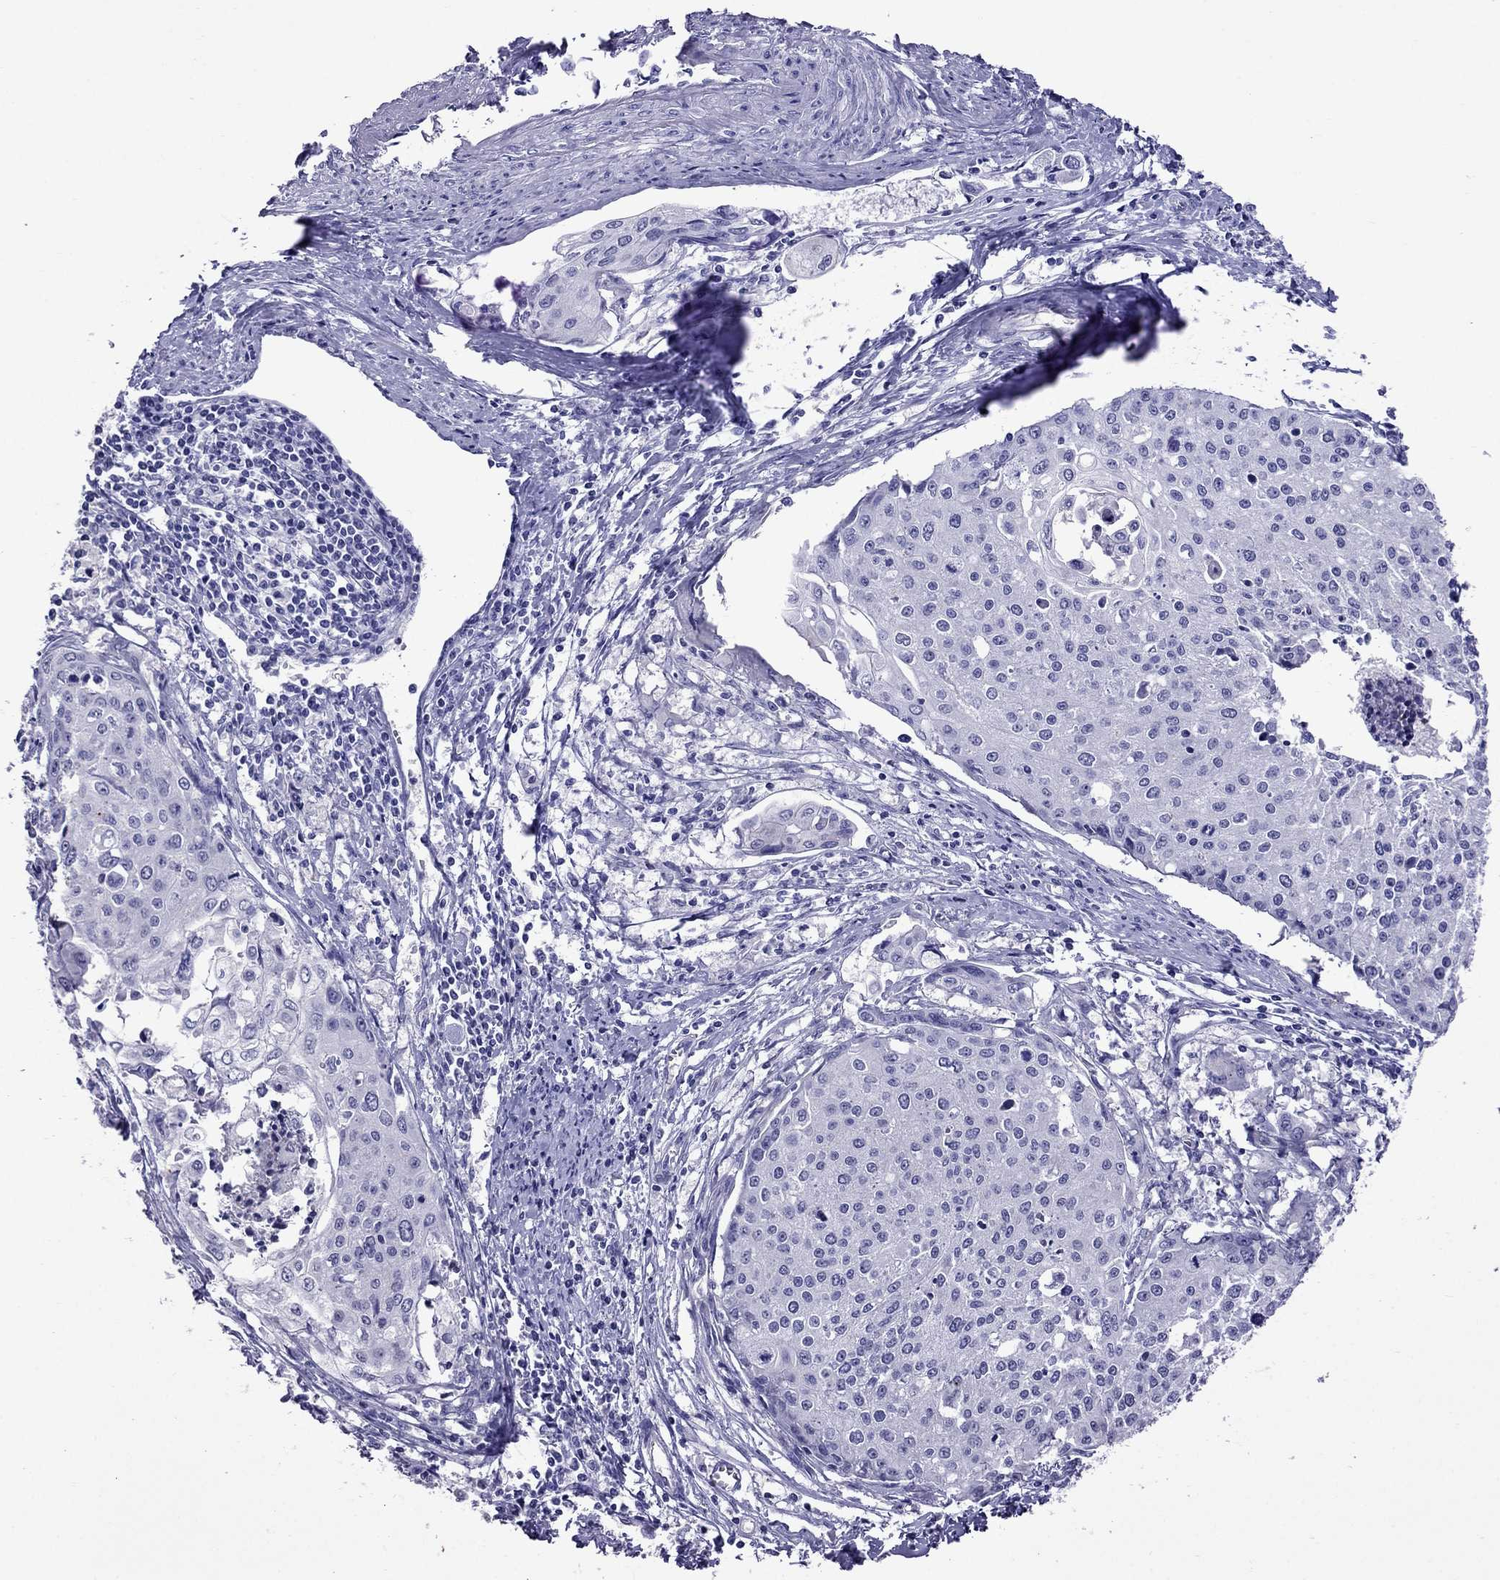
{"staining": {"intensity": "negative", "quantity": "none", "location": "none"}, "tissue": "cervical cancer", "cell_type": "Tumor cells", "image_type": "cancer", "snomed": [{"axis": "morphology", "description": "Squamous cell carcinoma, NOS"}, {"axis": "topography", "description": "Cervix"}], "caption": "DAB (3,3'-diaminobenzidine) immunohistochemical staining of cervical cancer (squamous cell carcinoma) reveals no significant staining in tumor cells. Nuclei are stained in blue.", "gene": "OXCT2", "patient": {"sex": "female", "age": 38}}